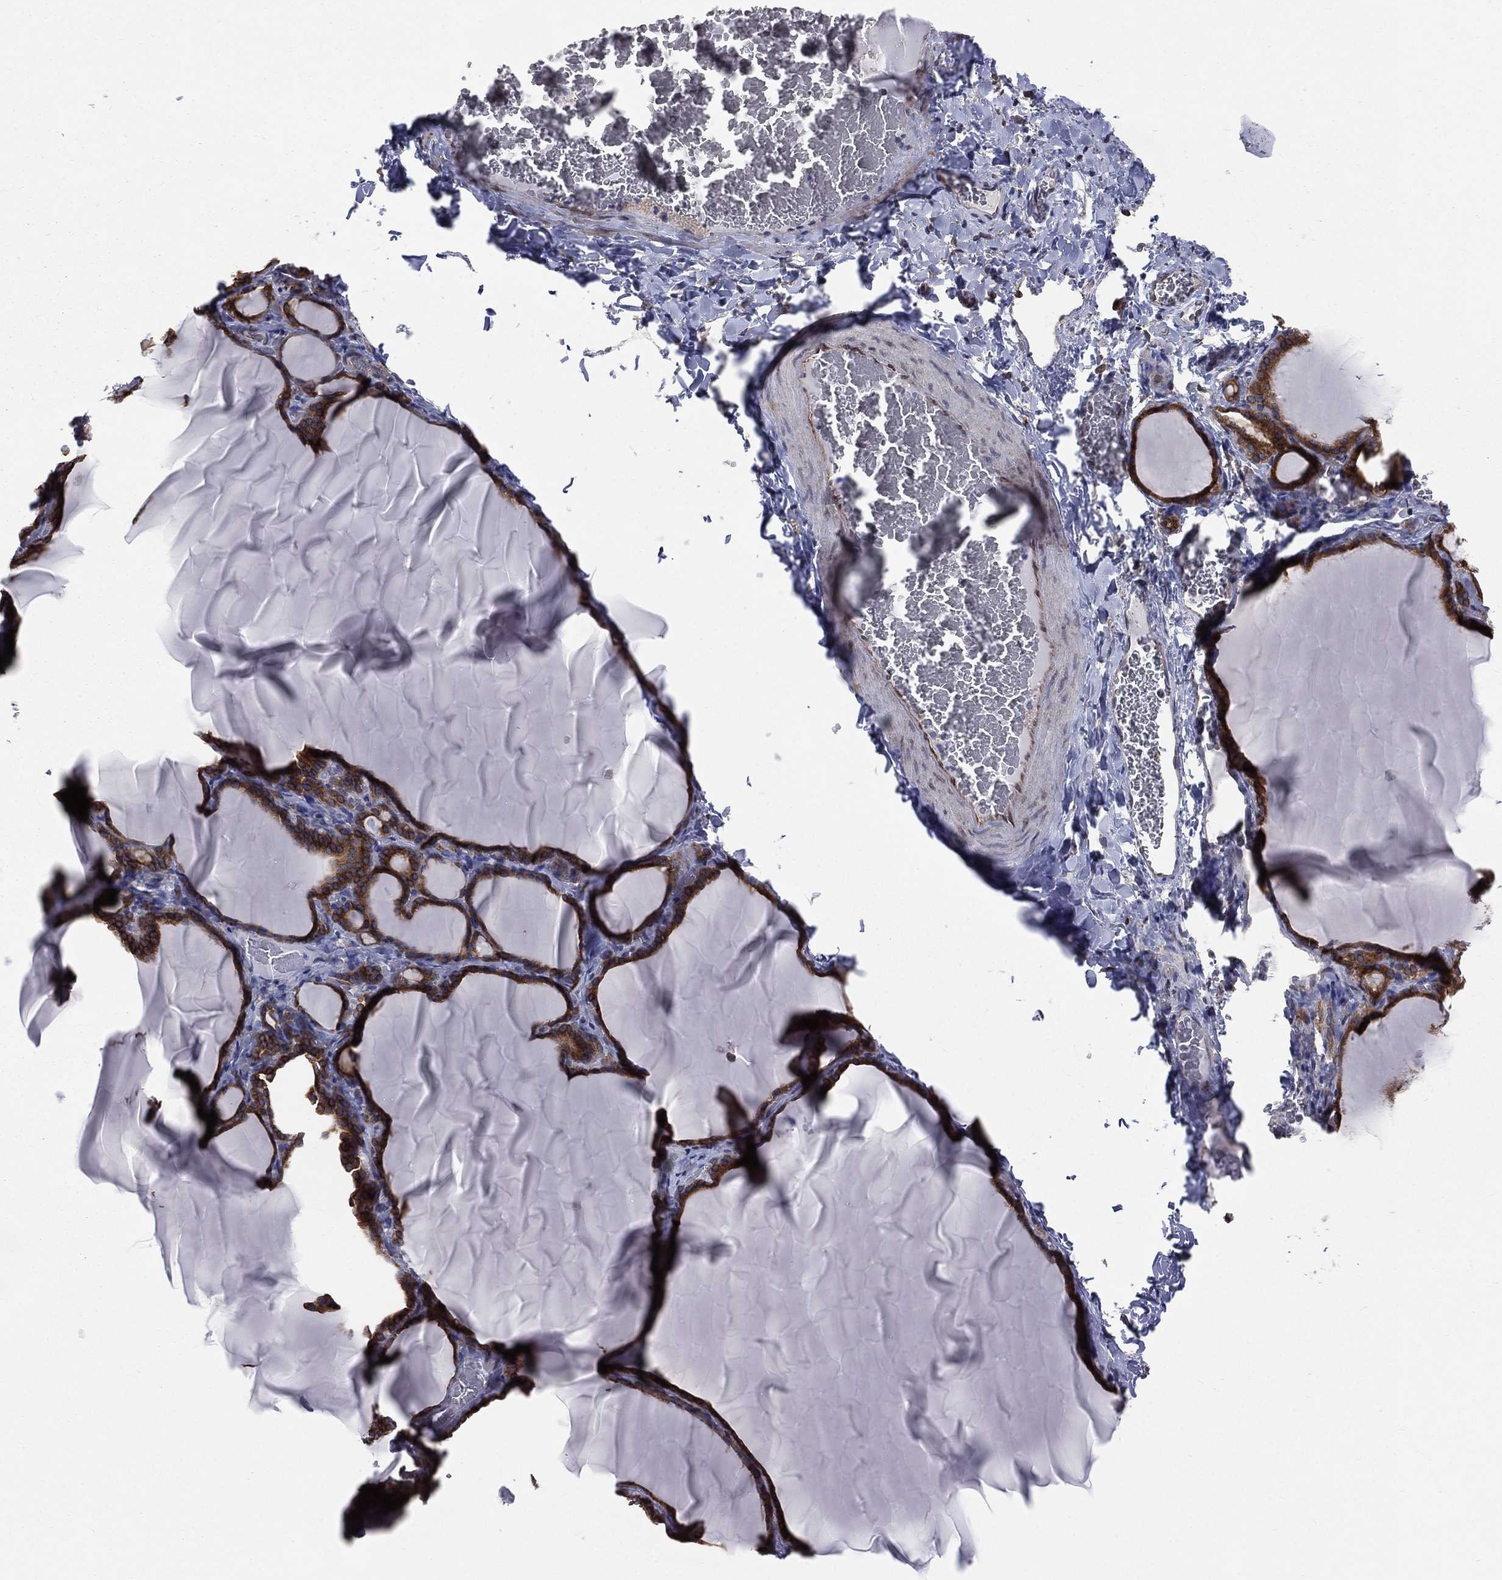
{"staining": {"intensity": "strong", "quantity": ">75%", "location": "cytoplasmic/membranous"}, "tissue": "thyroid gland", "cell_type": "Glandular cells", "image_type": "normal", "snomed": [{"axis": "morphology", "description": "Normal tissue, NOS"}, {"axis": "morphology", "description": "Hyperplasia, NOS"}, {"axis": "topography", "description": "Thyroid gland"}], "caption": "Human thyroid gland stained with a protein marker shows strong staining in glandular cells.", "gene": "PGRMC1", "patient": {"sex": "female", "age": 27}}